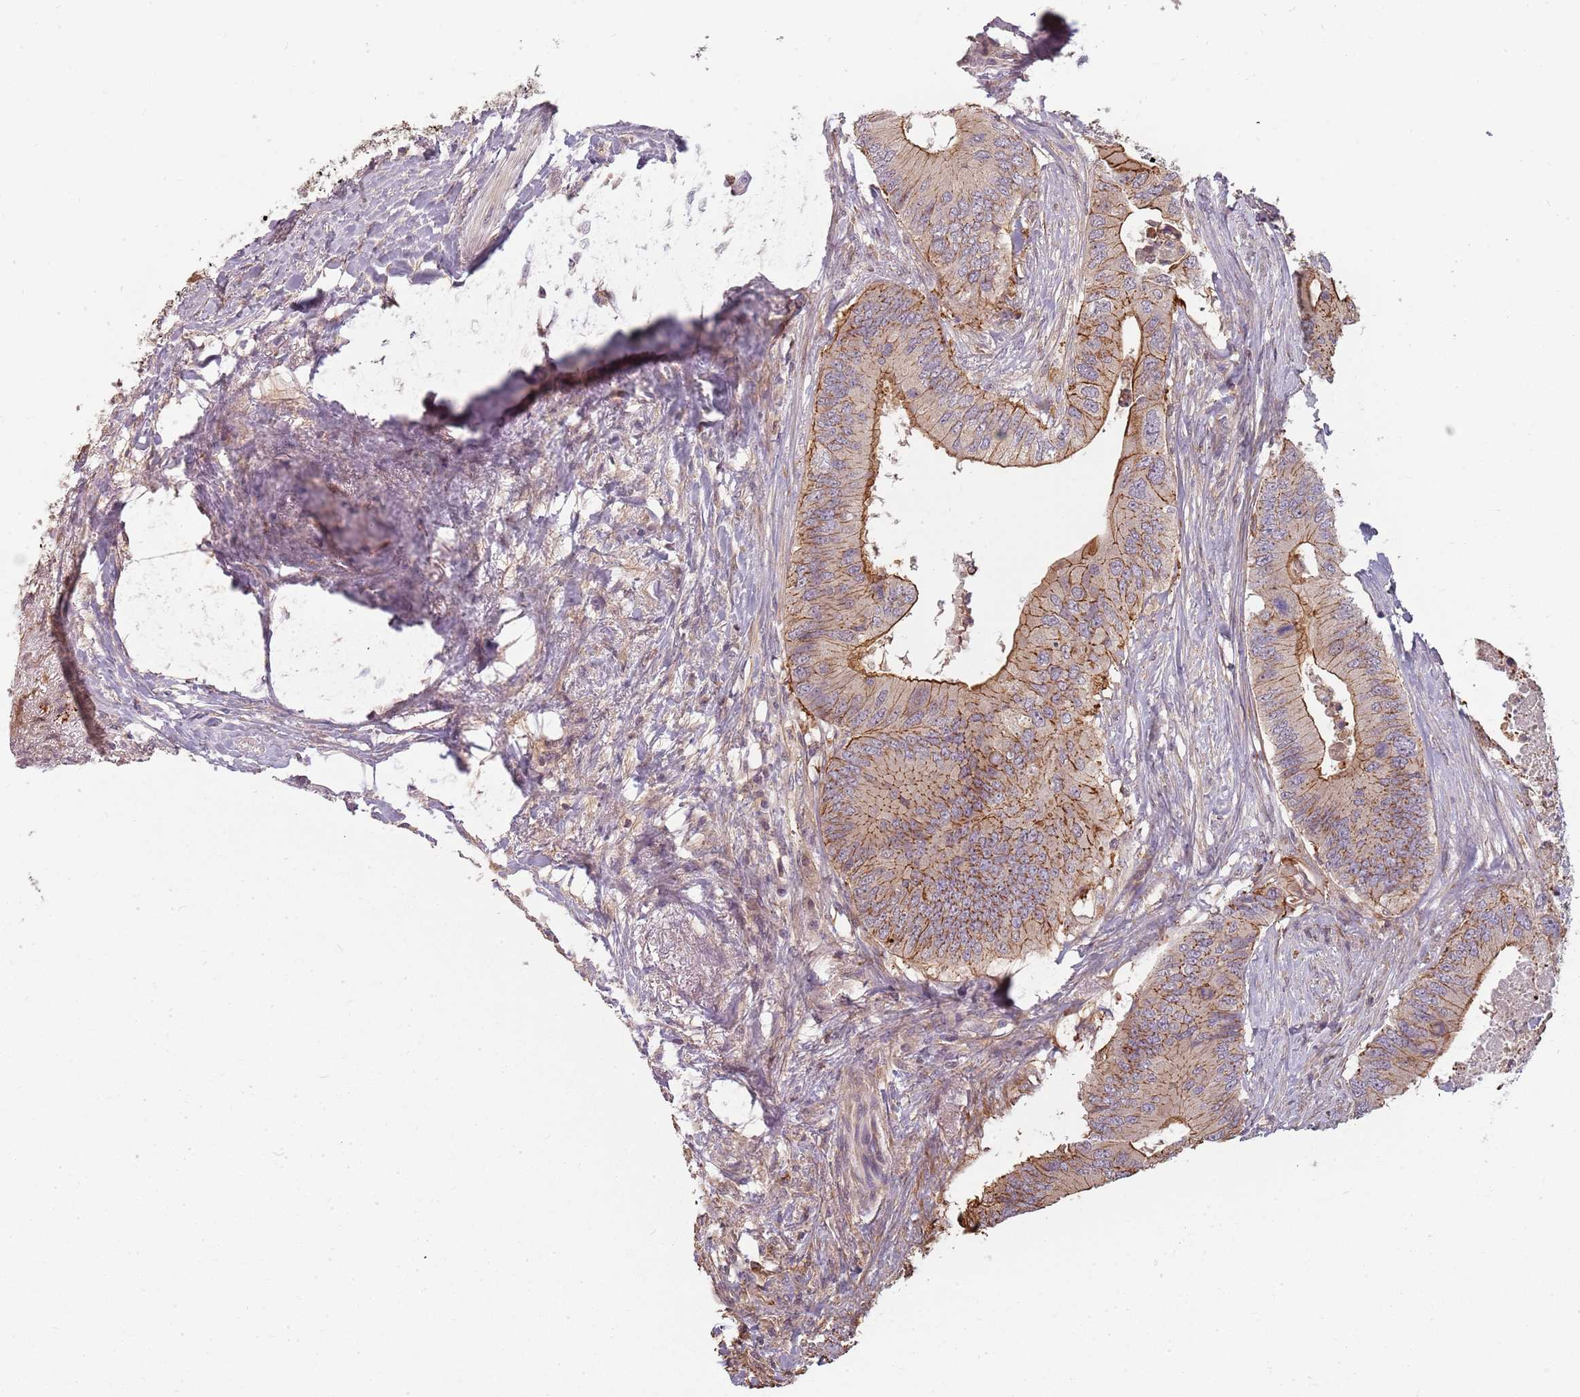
{"staining": {"intensity": "moderate", "quantity": ">75%", "location": "cytoplasmic/membranous"}, "tissue": "colorectal cancer", "cell_type": "Tumor cells", "image_type": "cancer", "snomed": [{"axis": "morphology", "description": "Adenocarcinoma, NOS"}, {"axis": "topography", "description": "Colon"}], "caption": "Adenocarcinoma (colorectal) tissue shows moderate cytoplasmic/membranous positivity in about >75% of tumor cells (DAB (3,3'-diaminobenzidine) = brown stain, brightfield microscopy at high magnification).", "gene": "PPP1R14C", "patient": {"sex": "male", "age": 71}}